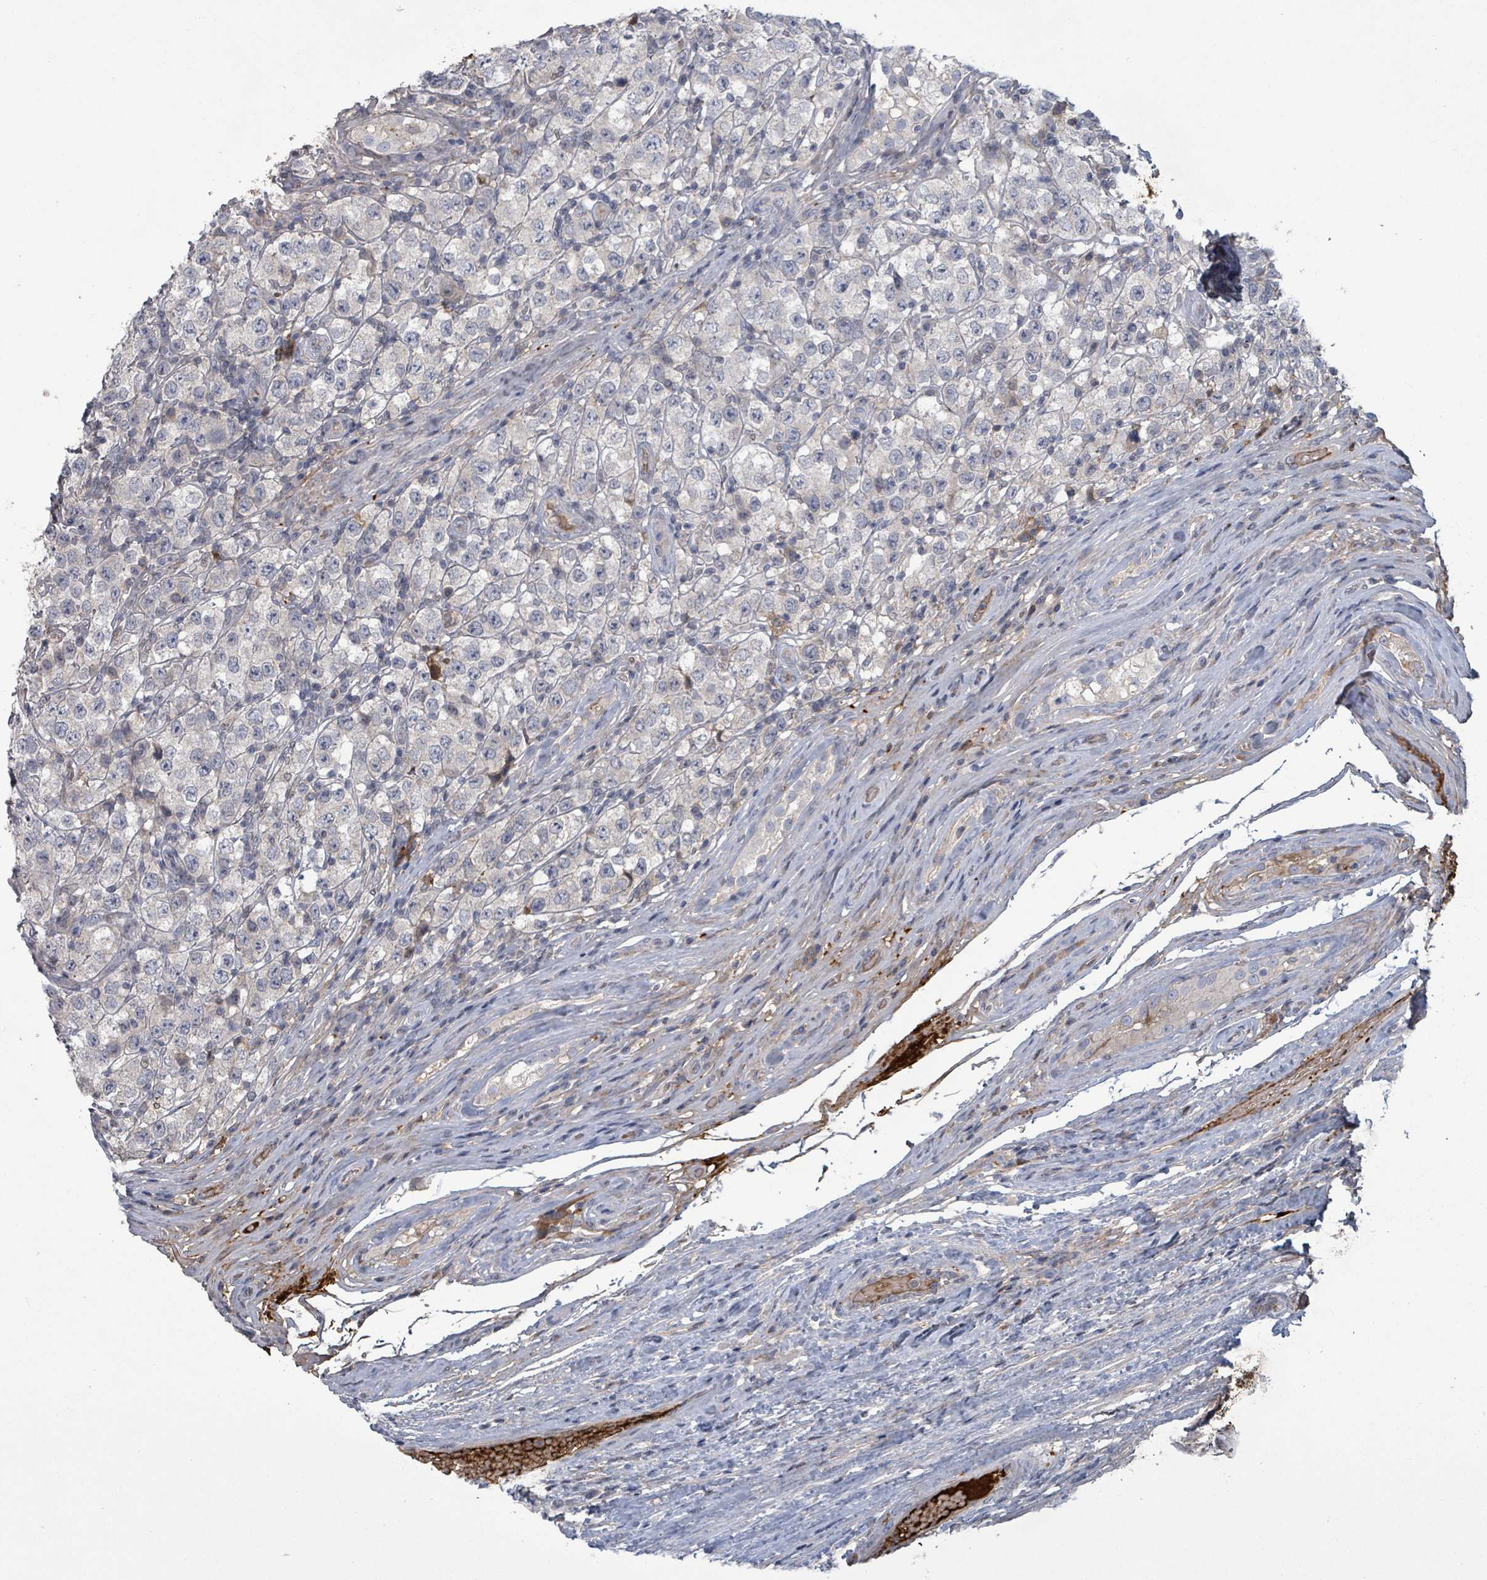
{"staining": {"intensity": "negative", "quantity": "none", "location": "none"}, "tissue": "testis cancer", "cell_type": "Tumor cells", "image_type": "cancer", "snomed": [{"axis": "morphology", "description": "Seminoma, NOS"}, {"axis": "morphology", "description": "Carcinoma, Embryonal, NOS"}, {"axis": "topography", "description": "Testis"}], "caption": "Immunohistochemistry micrograph of testis cancer (seminoma) stained for a protein (brown), which demonstrates no staining in tumor cells.", "gene": "GRM8", "patient": {"sex": "male", "age": 41}}